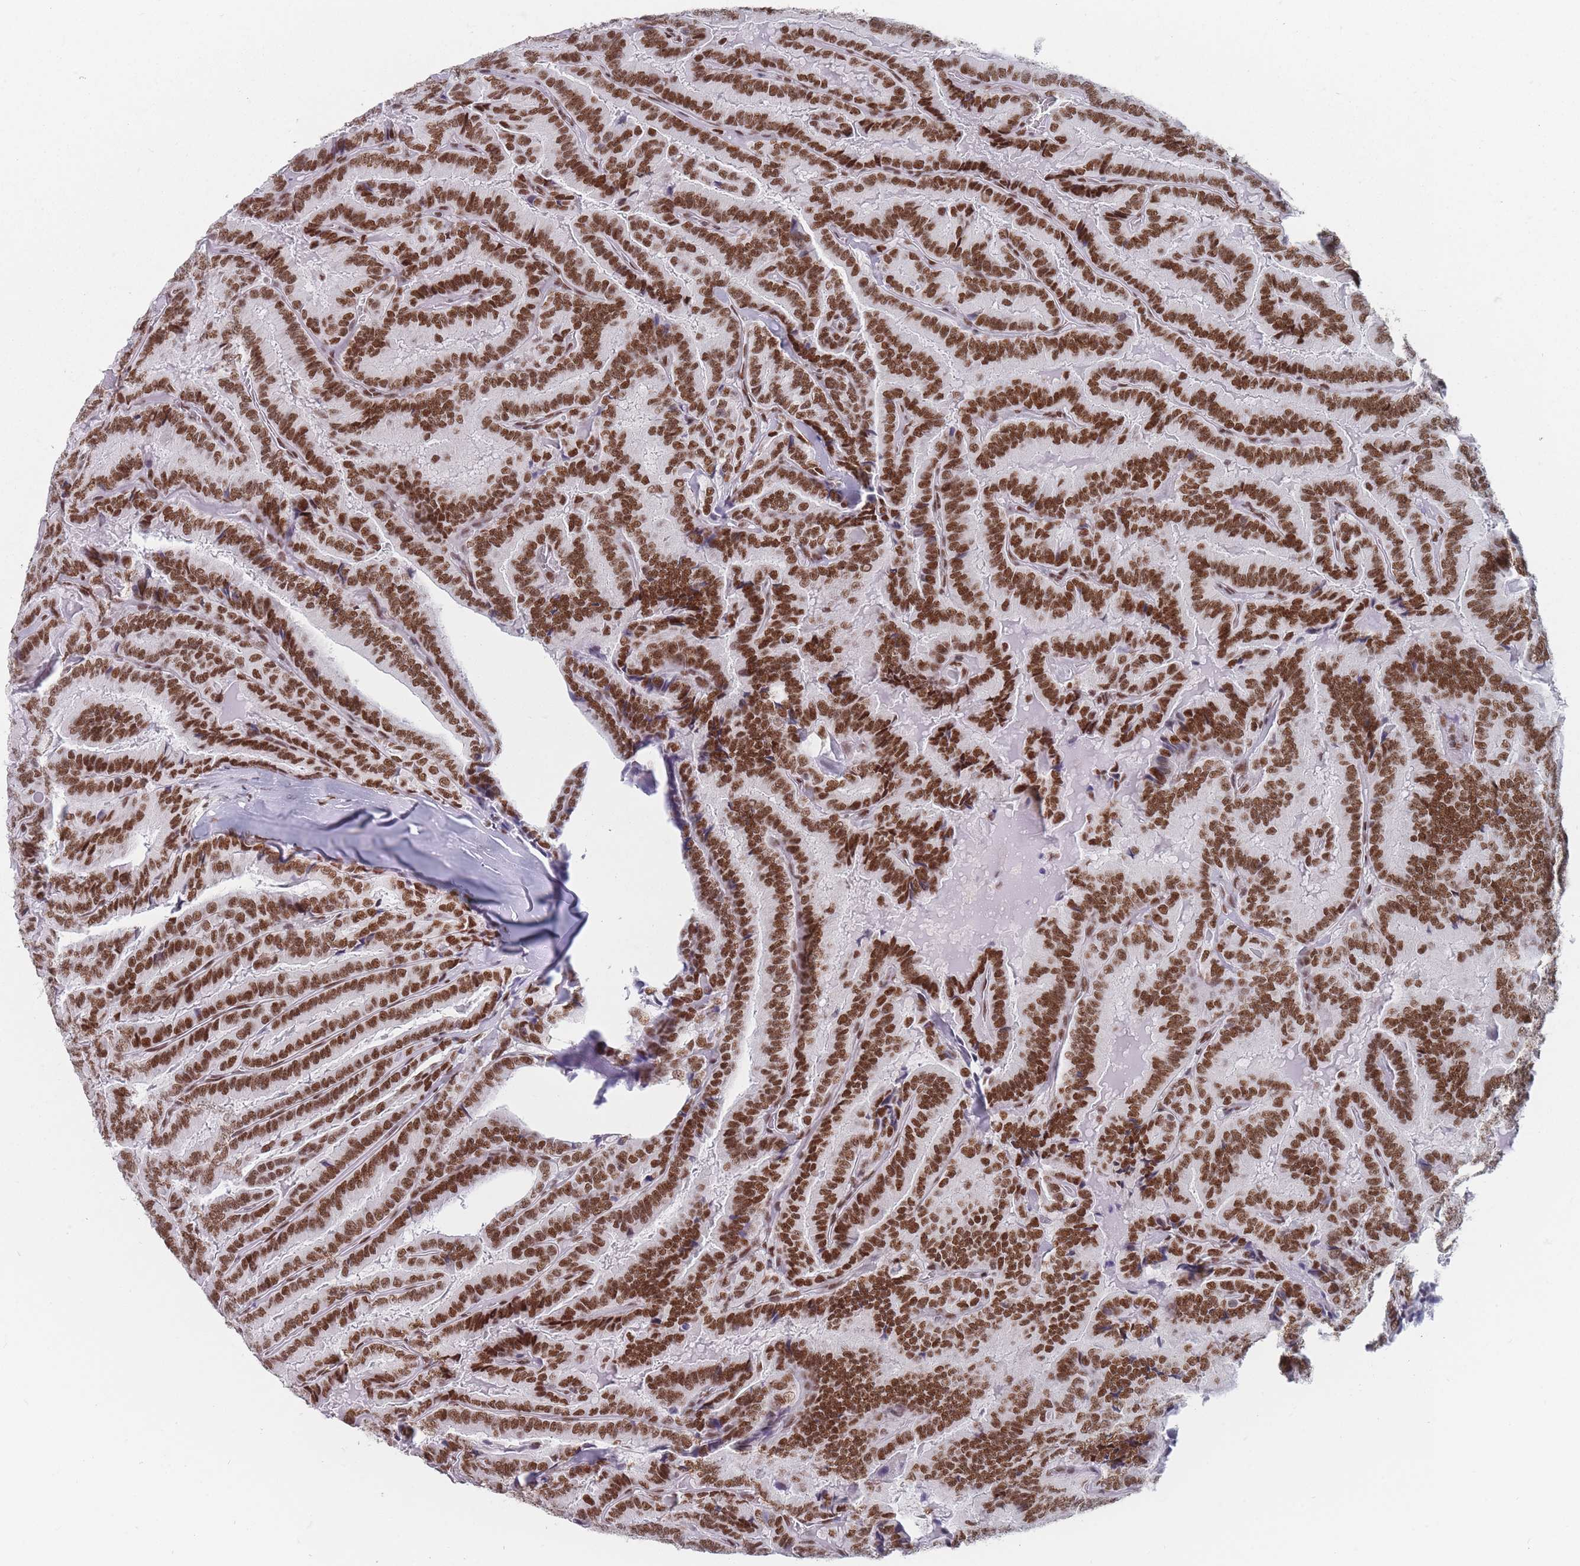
{"staining": {"intensity": "strong", "quantity": ">75%", "location": "nuclear"}, "tissue": "thyroid cancer", "cell_type": "Tumor cells", "image_type": "cancer", "snomed": [{"axis": "morphology", "description": "Papillary adenocarcinoma, NOS"}, {"axis": "topography", "description": "Thyroid gland"}], "caption": "Approximately >75% of tumor cells in thyroid cancer demonstrate strong nuclear protein positivity as visualized by brown immunohistochemical staining.", "gene": "SAFB2", "patient": {"sex": "male", "age": 61}}